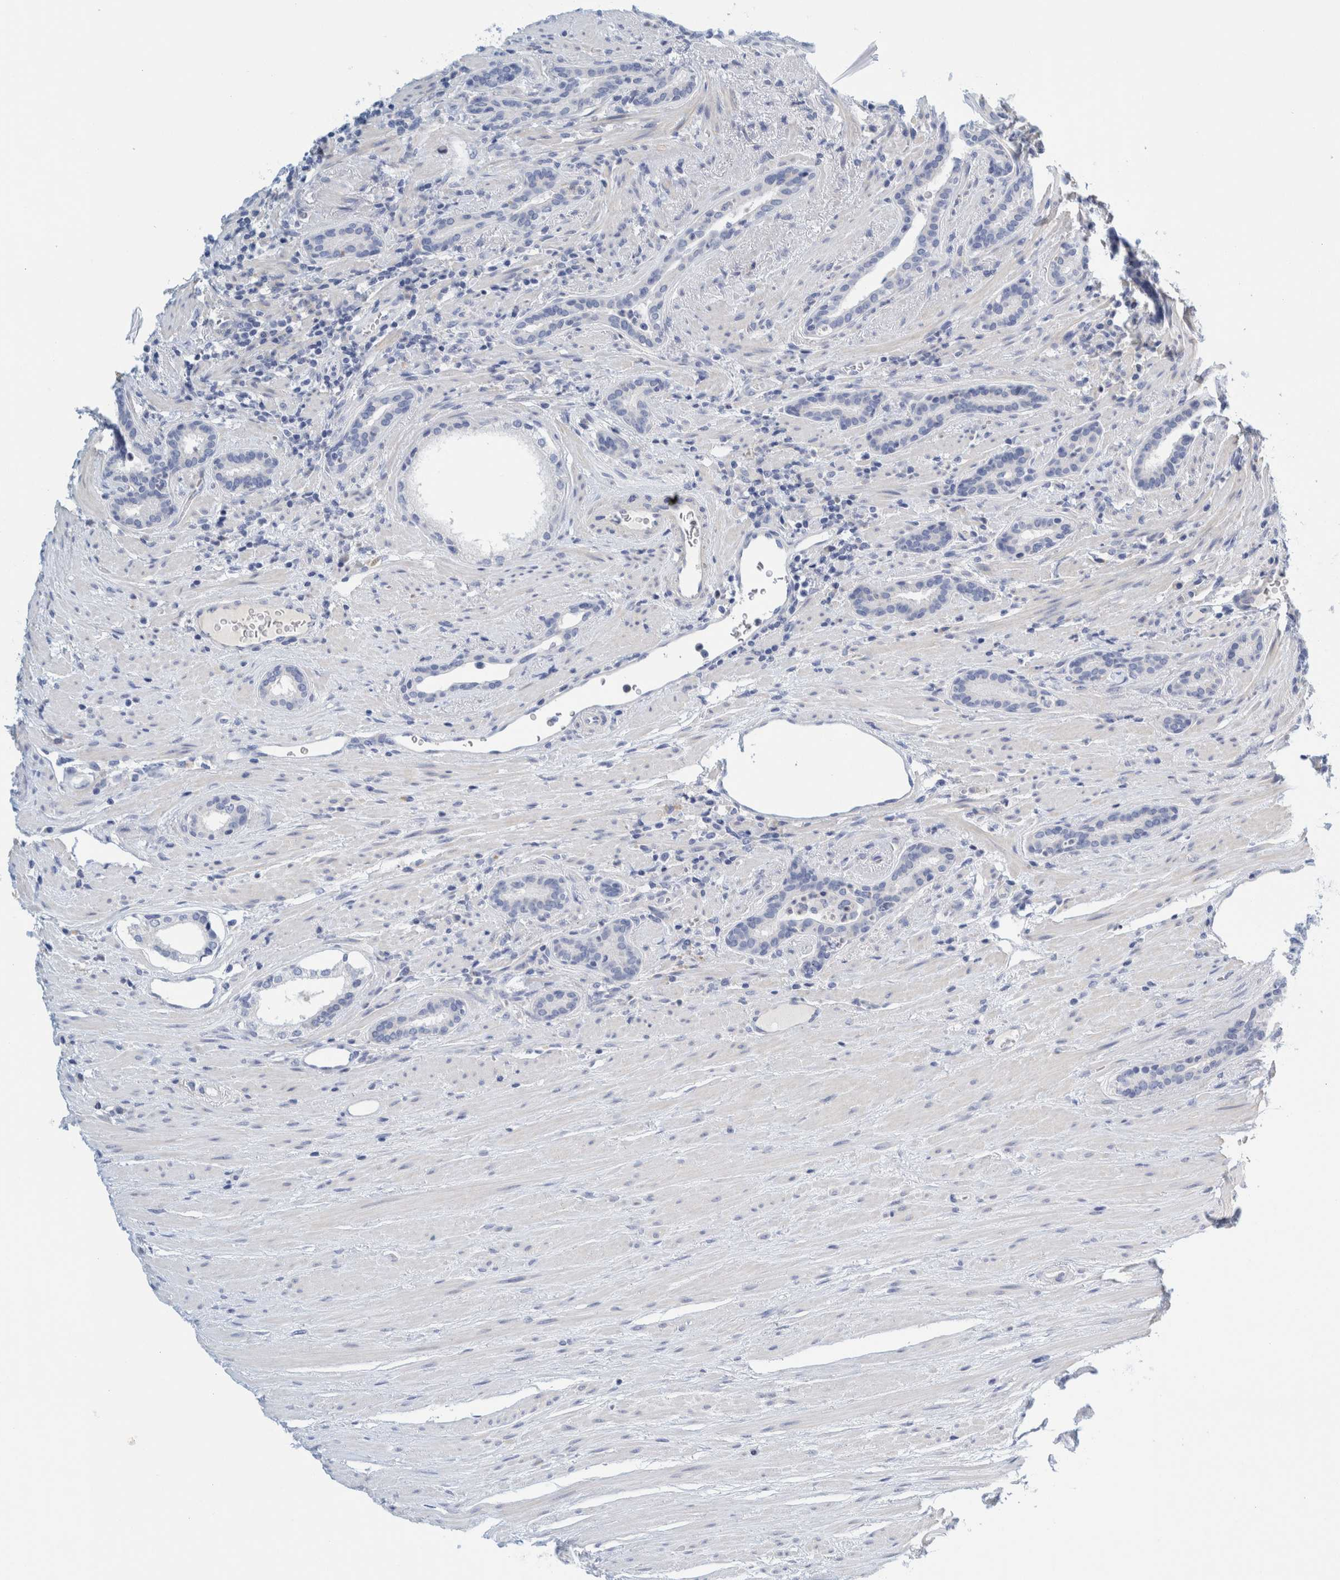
{"staining": {"intensity": "negative", "quantity": "none", "location": "none"}, "tissue": "prostate cancer", "cell_type": "Tumor cells", "image_type": "cancer", "snomed": [{"axis": "morphology", "description": "Adenocarcinoma, High grade"}, {"axis": "topography", "description": "Prostate"}], "caption": "This is a image of immunohistochemistry staining of high-grade adenocarcinoma (prostate), which shows no expression in tumor cells.", "gene": "ZNF324B", "patient": {"sex": "male", "age": 71}}